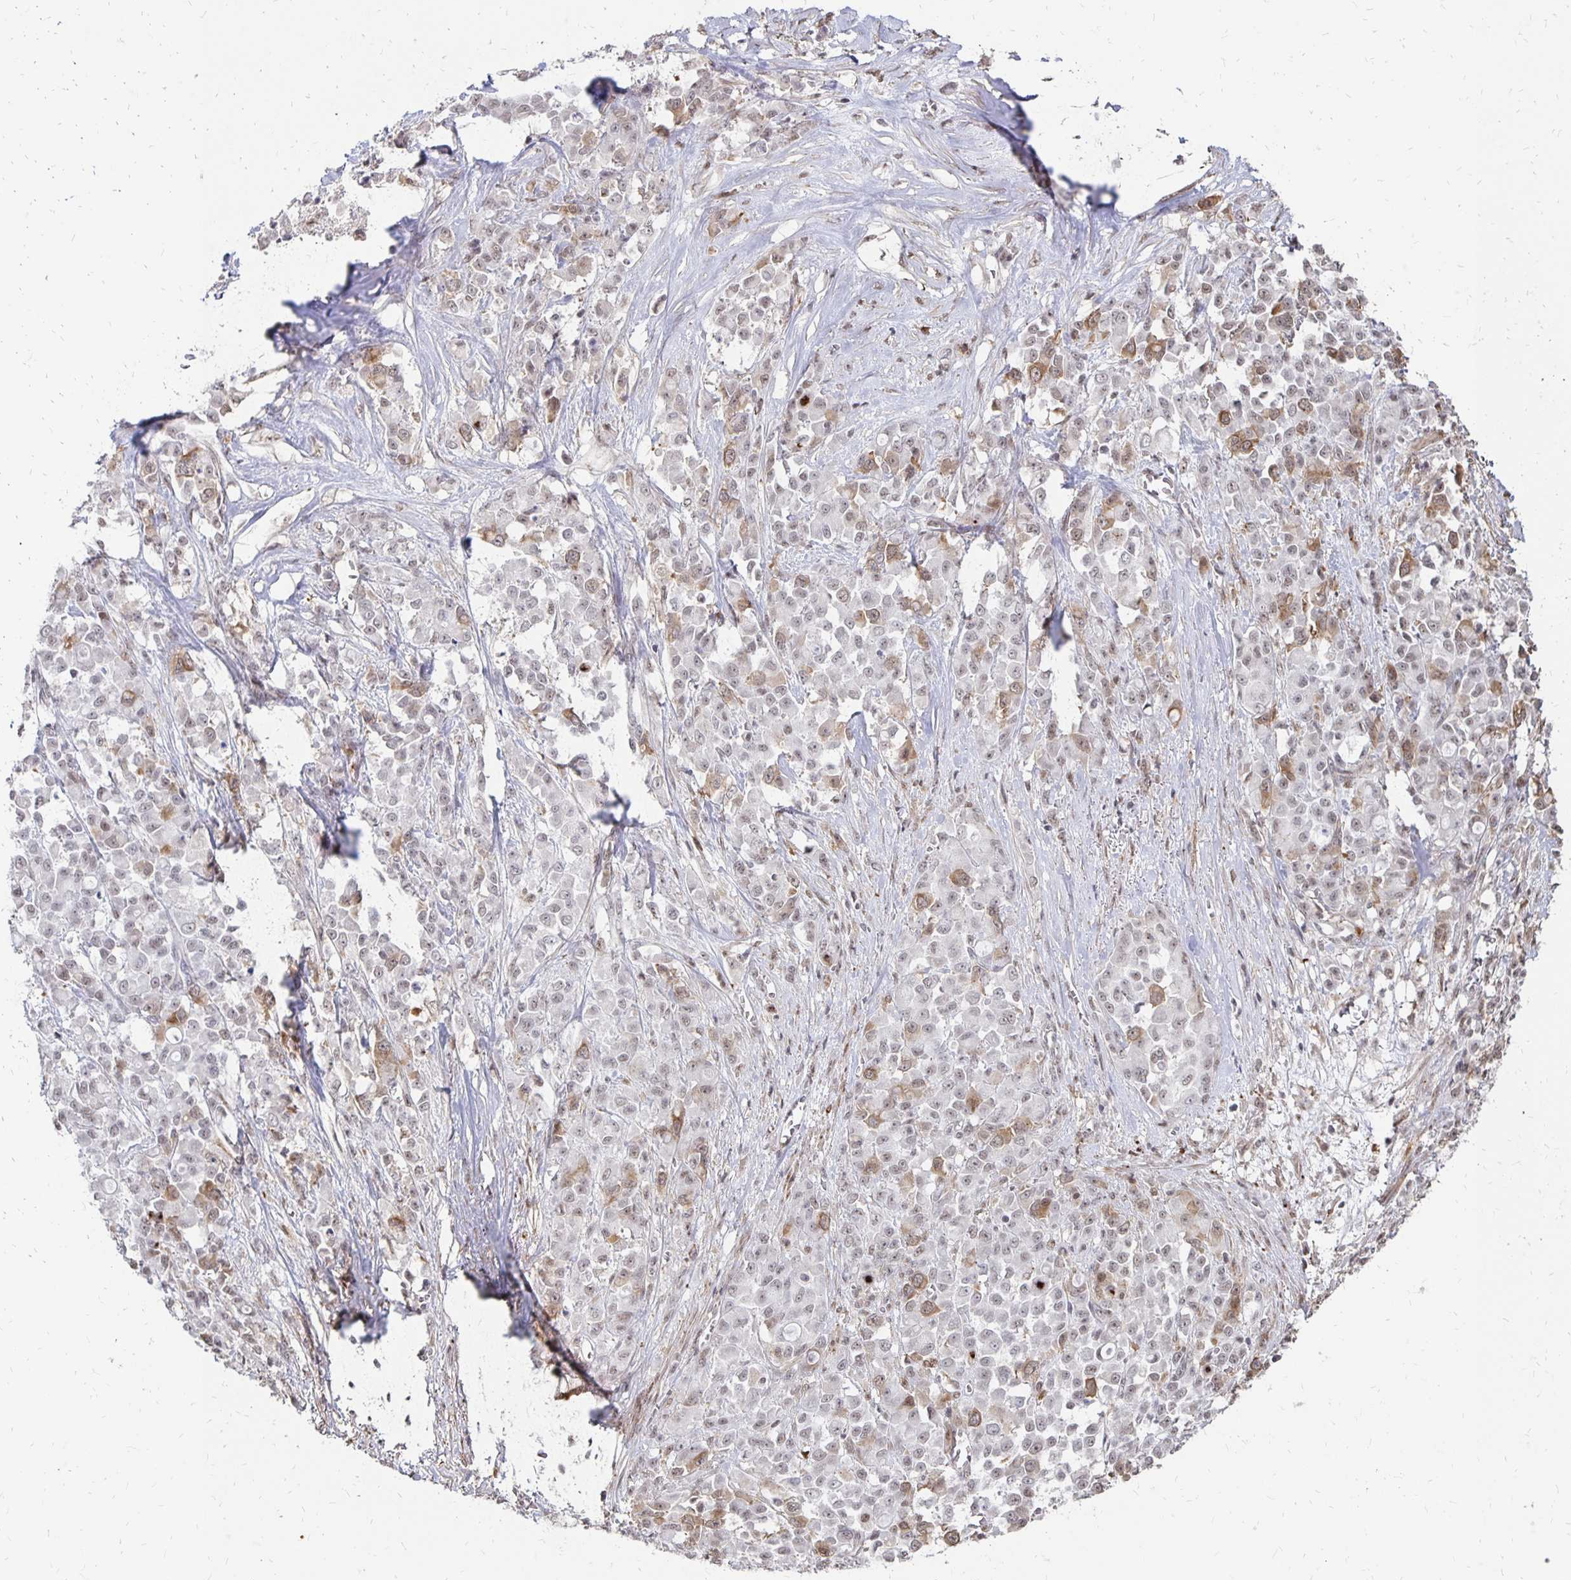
{"staining": {"intensity": "moderate", "quantity": "<25%", "location": "cytoplasmic/membranous"}, "tissue": "stomach cancer", "cell_type": "Tumor cells", "image_type": "cancer", "snomed": [{"axis": "morphology", "description": "Adenocarcinoma, NOS"}, {"axis": "topography", "description": "Stomach"}], "caption": "Approximately <25% of tumor cells in human stomach cancer exhibit moderate cytoplasmic/membranous protein expression as visualized by brown immunohistochemical staining.", "gene": "CLASRP", "patient": {"sex": "female", "age": 76}}